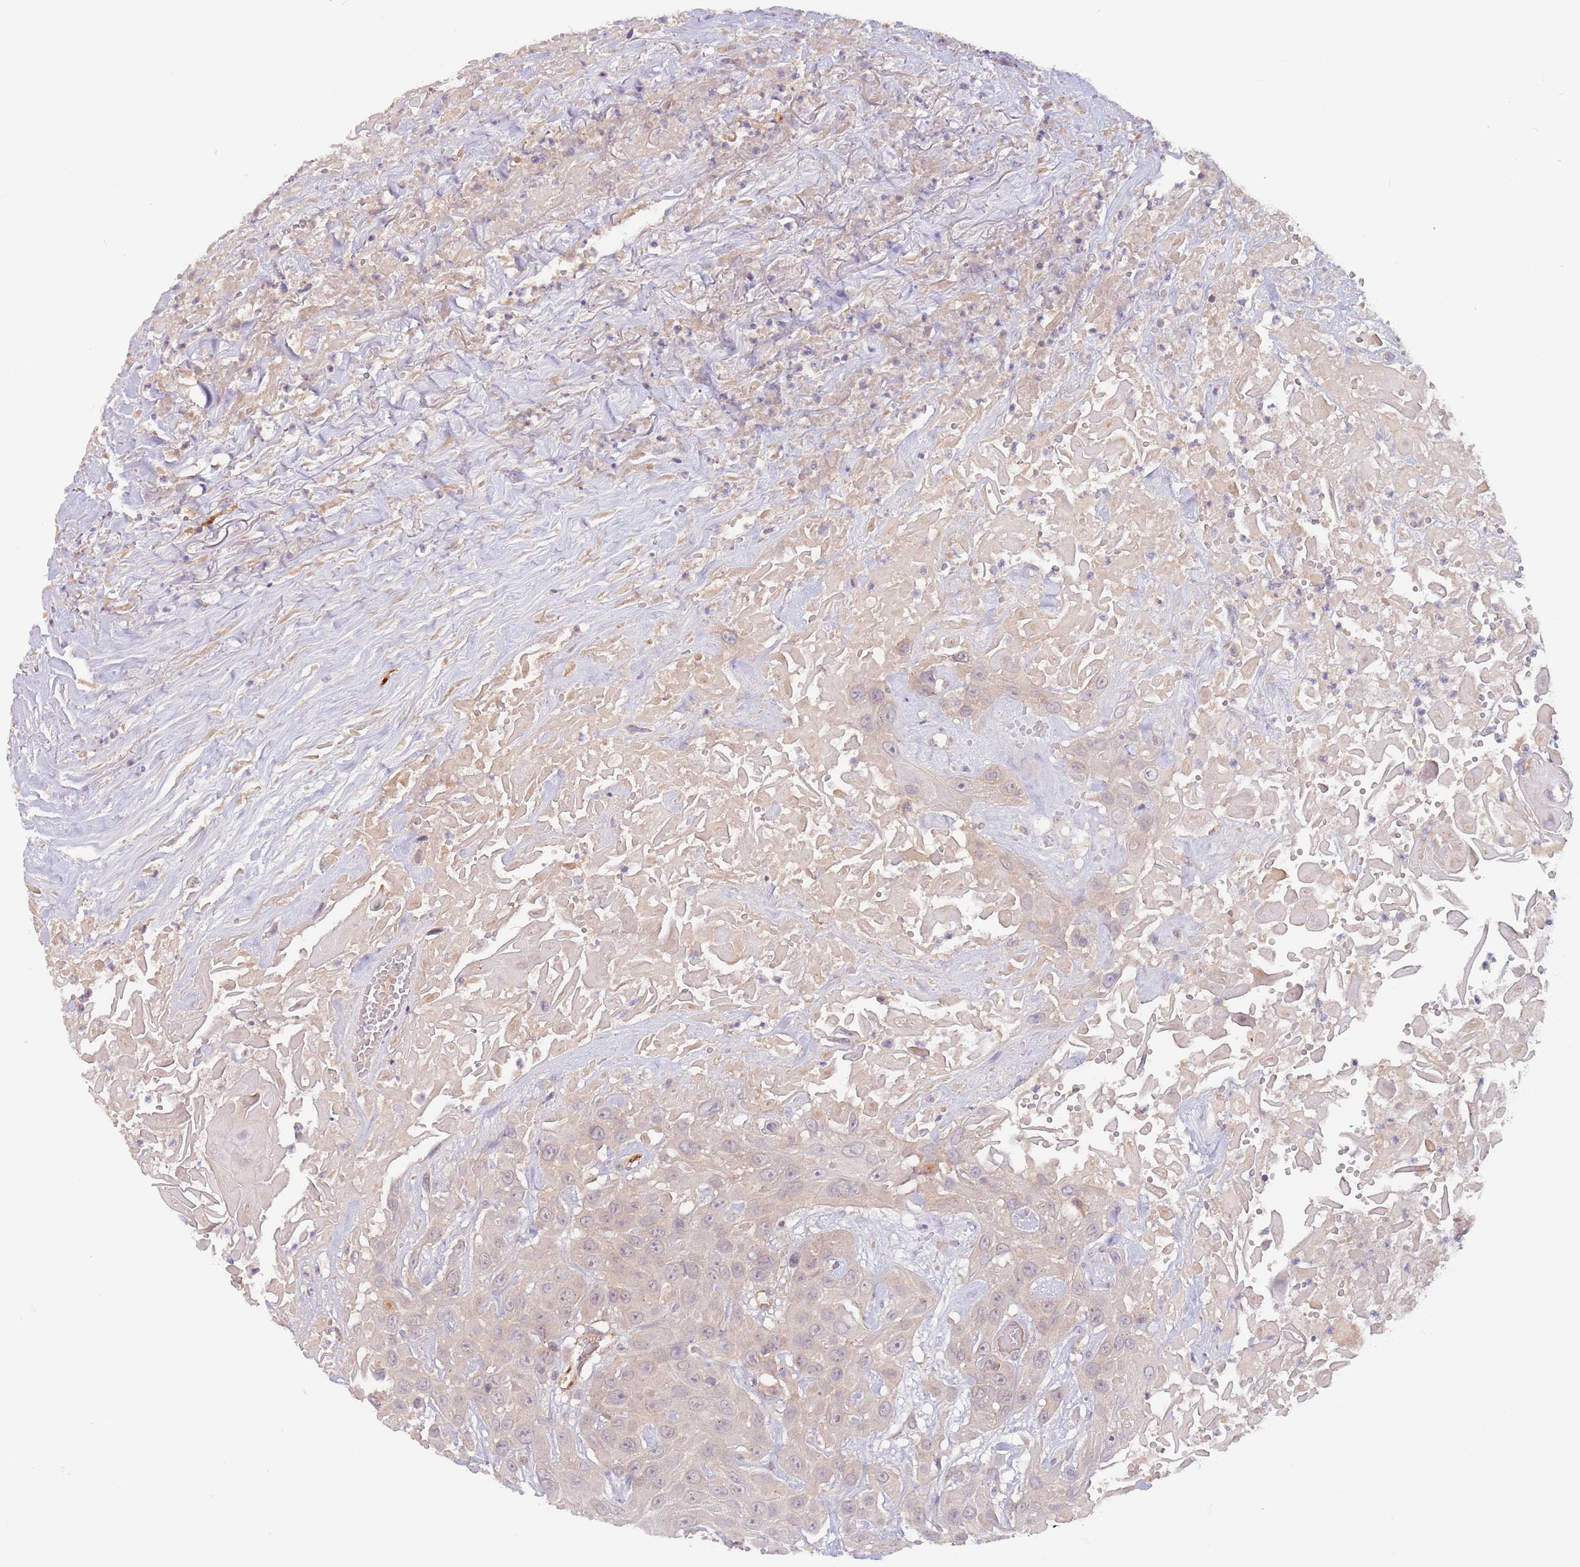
{"staining": {"intensity": "negative", "quantity": "none", "location": "none"}, "tissue": "head and neck cancer", "cell_type": "Tumor cells", "image_type": "cancer", "snomed": [{"axis": "morphology", "description": "Squamous cell carcinoma, NOS"}, {"axis": "topography", "description": "Head-Neck"}], "caption": "Immunohistochemistry photomicrograph of human head and neck cancer (squamous cell carcinoma) stained for a protein (brown), which reveals no staining in tumor cells. (Brightfield microscopy of DAB immunohistochemistry (IHC) at high magnification).", "gene": "SAV1", "patient": {"sex": "male", "age": 81}}